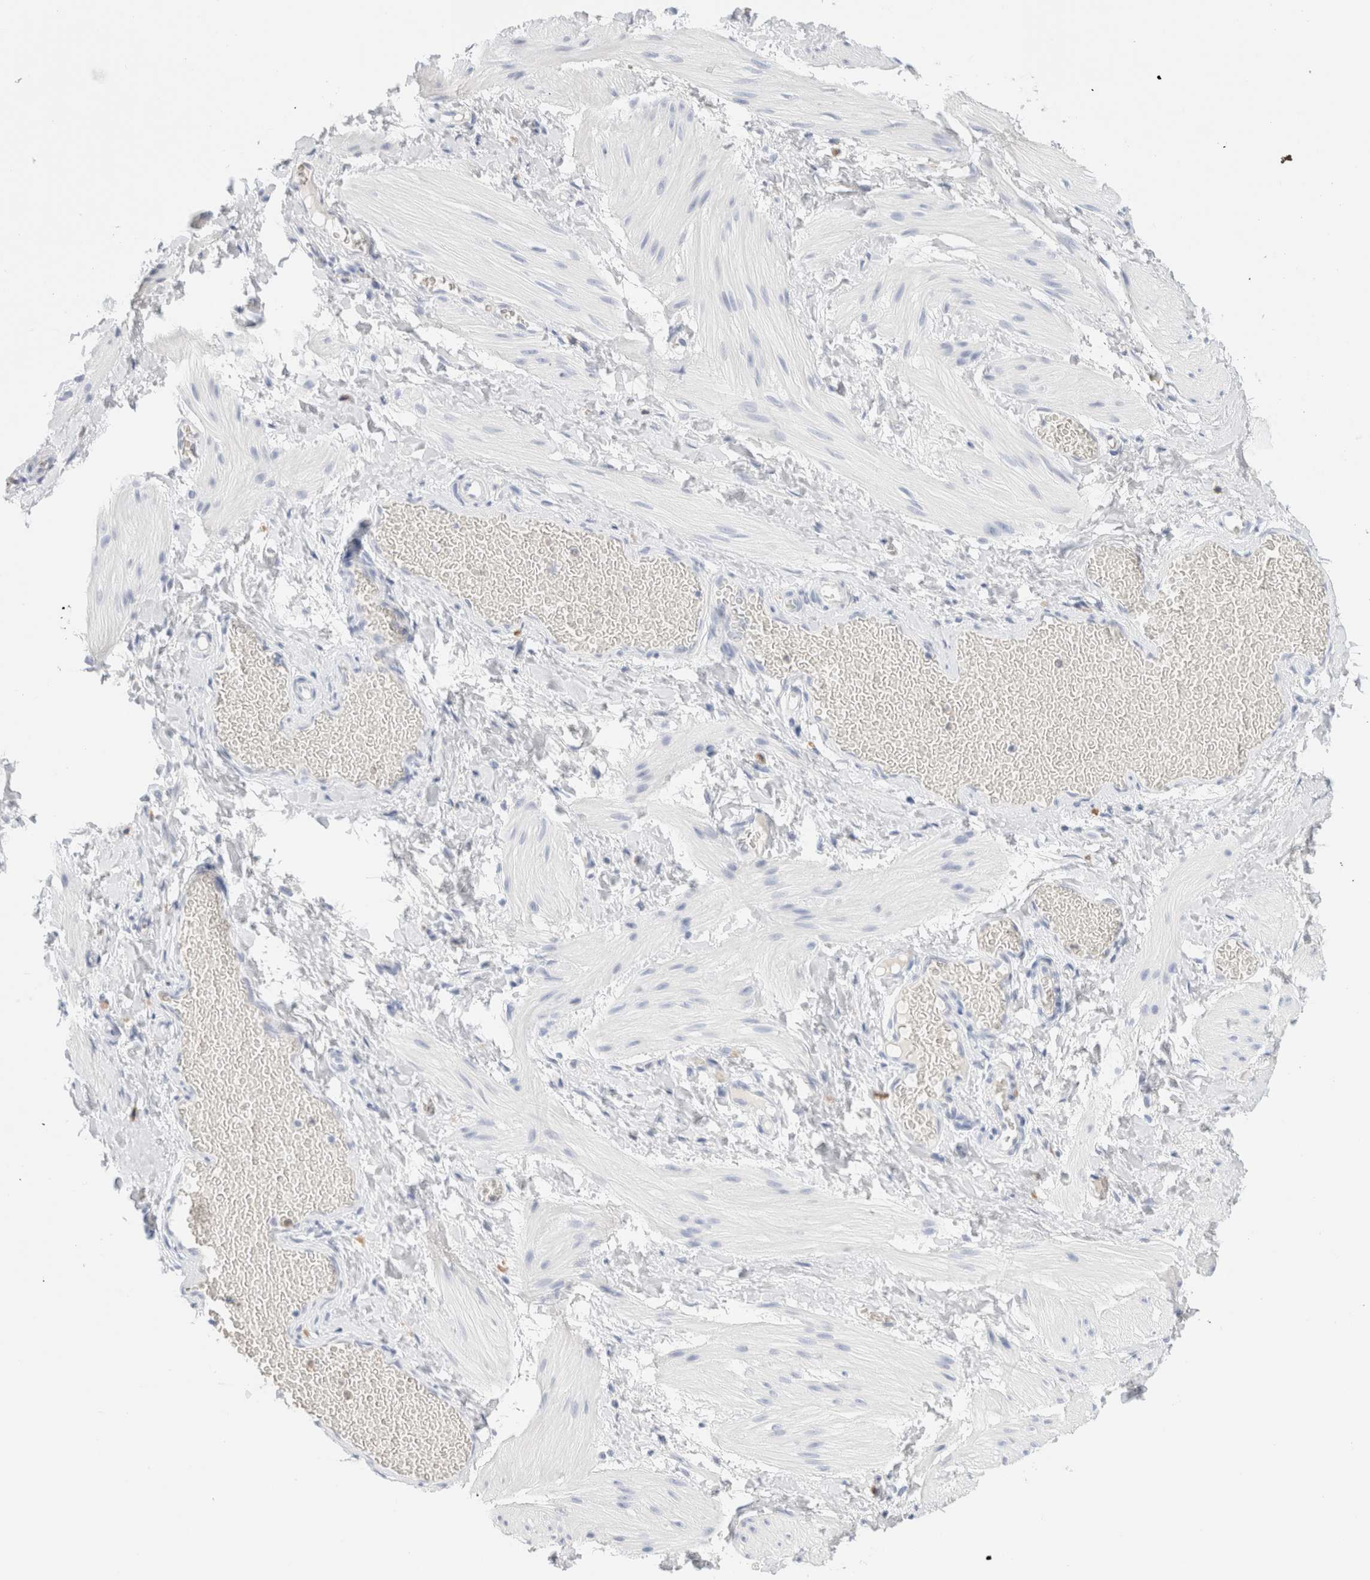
{"staining": {"intensity": "negative", "quantity": "none", "location": "none"}, "tissue": "smooth muscle", "cell_type": "Smooth muscle cells", "image_type": "normal", "snomed": [{"axis": "morphology", "description": "Normal tissue, NOS"}, {"axis": "topography", "description": "Smooth muscle"}], "caption": "Smooth muscle cells show no significant staining in benign smooth muscle.", "gene": "ARG1", "patient": {"sex": "male", "age": 16}}